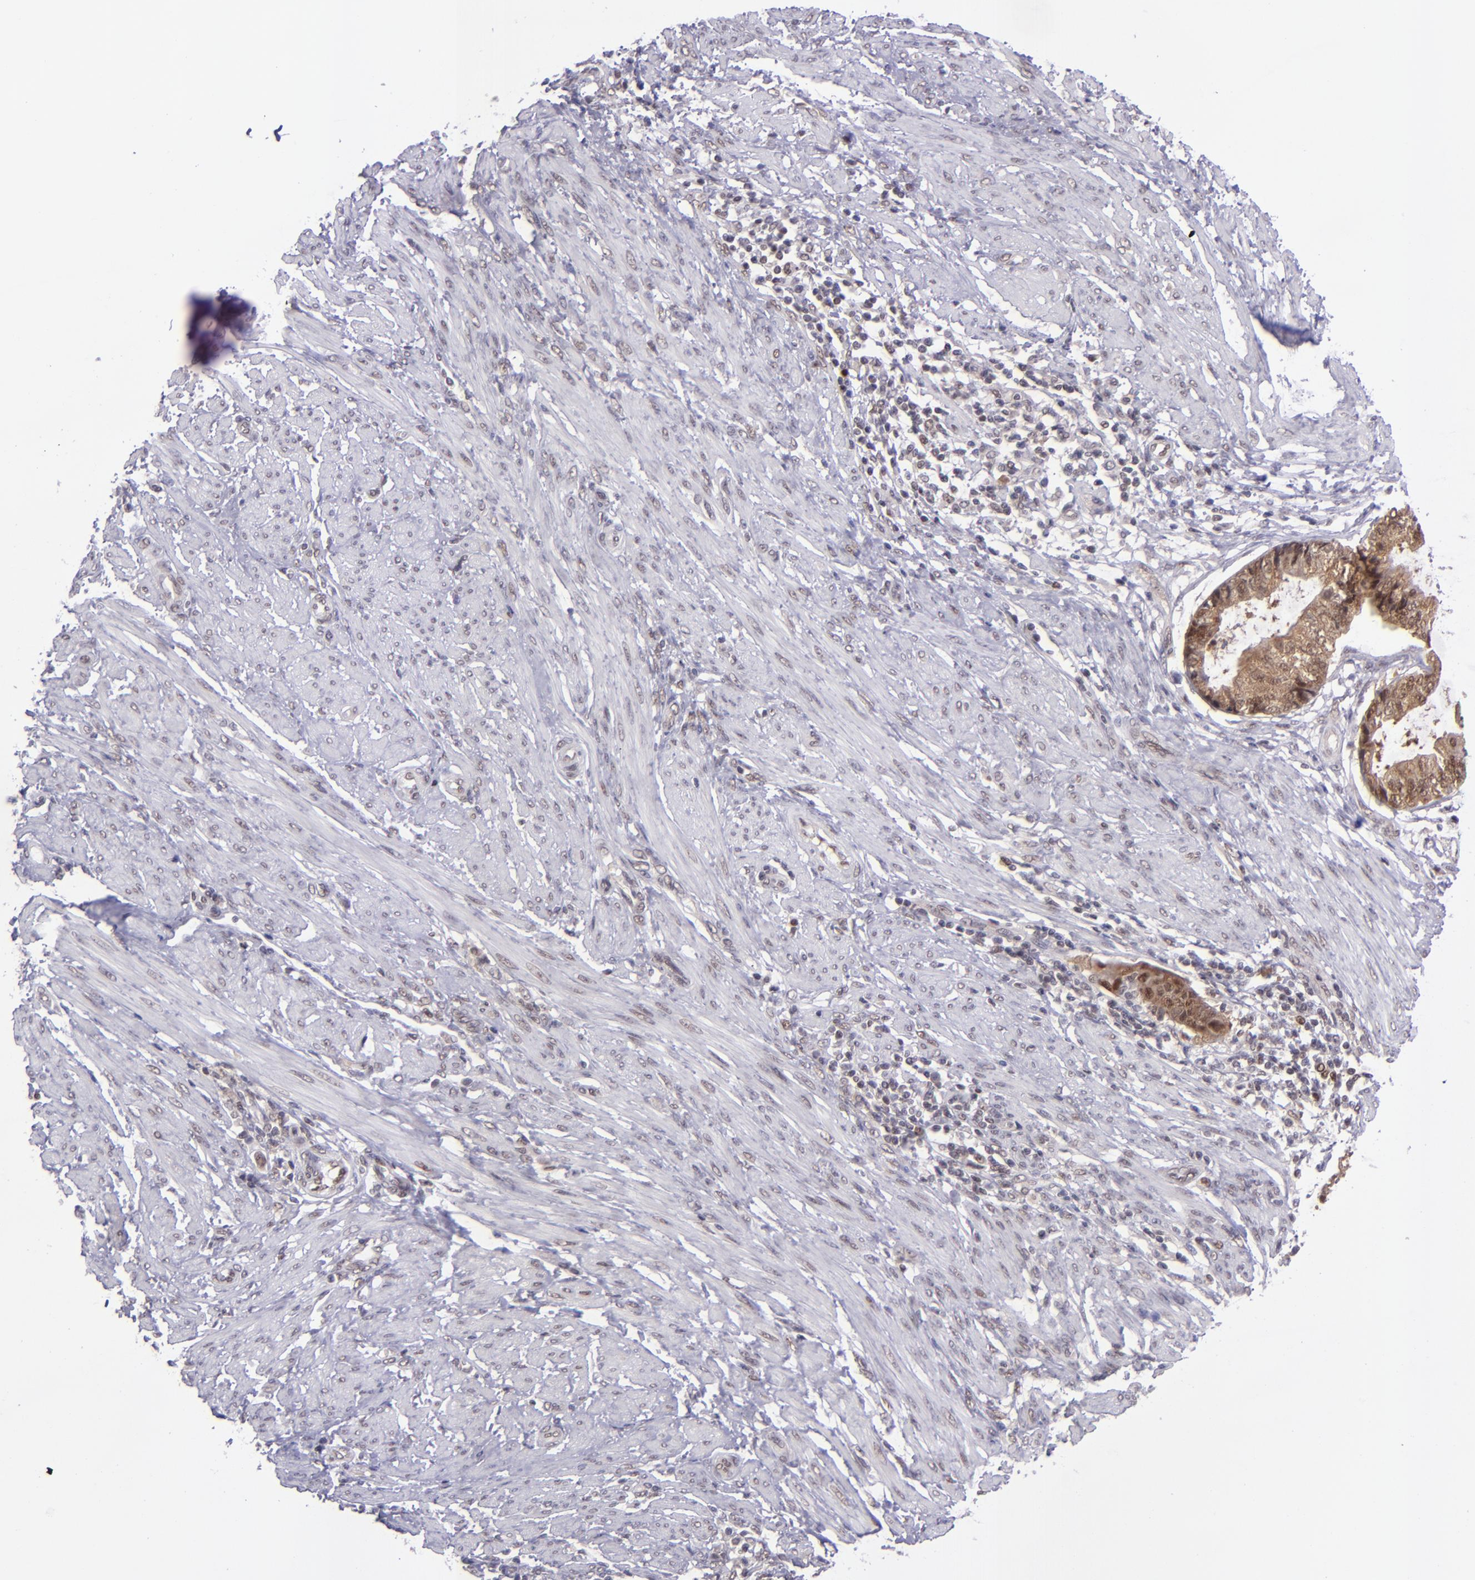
{"staining": {"intensity": "moderate", "quantity": ">75%", "location": "cytoplasmic/membranous,nuclear"}, "tissue": "endometrial cancer", "cell_type": "Tumor cells", "image_type": "cancer", "snomed": [{"axis": "morphology", "description": "Adenocarcinoma, NOS"}, {"axis": "topography", "description": "Endometrium"}], "caption": "About >75% of tumor cells in human adenocarcinoma (endometrial) reveal moderate cytoplasmic/membranous and nuclear protein expression as visualized by brown immunohistochemical staining.", "gene": "BAG1", "patient": {"sex": "female", "age": 63}}